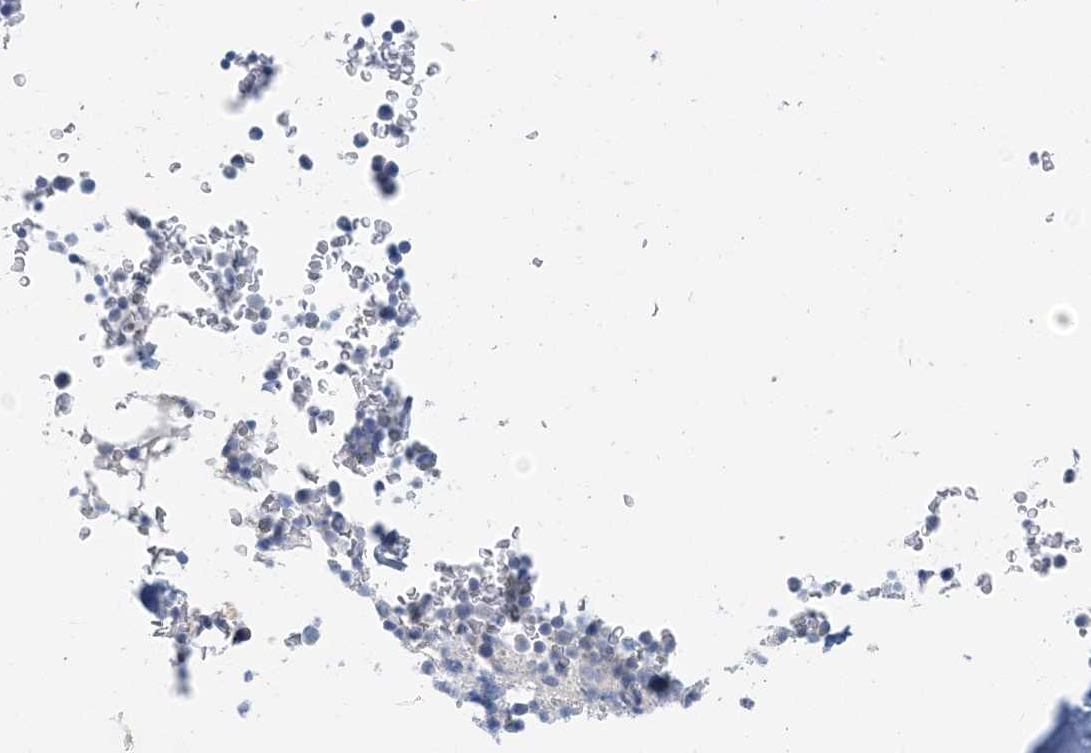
{"staining": {"intensity": "negative", "quantity": "none", "location": "none"}, "tissue": "bone marrow", "cell_type": "Hematopoietic cells", "image_type": "normal", "snomed": [{"axis": "morphology", "description": "Normal tissue, NOS"}, {"axis": "topography", "description": "Bone marrow"}], "caption": "This is an immunohistochemistry (IHC) micrograph of normal bone marrow. There is no positivity in hematopoietic cells.", "gene": "ZCCHC12", "patient": {"sex": "male", "age": 58}}